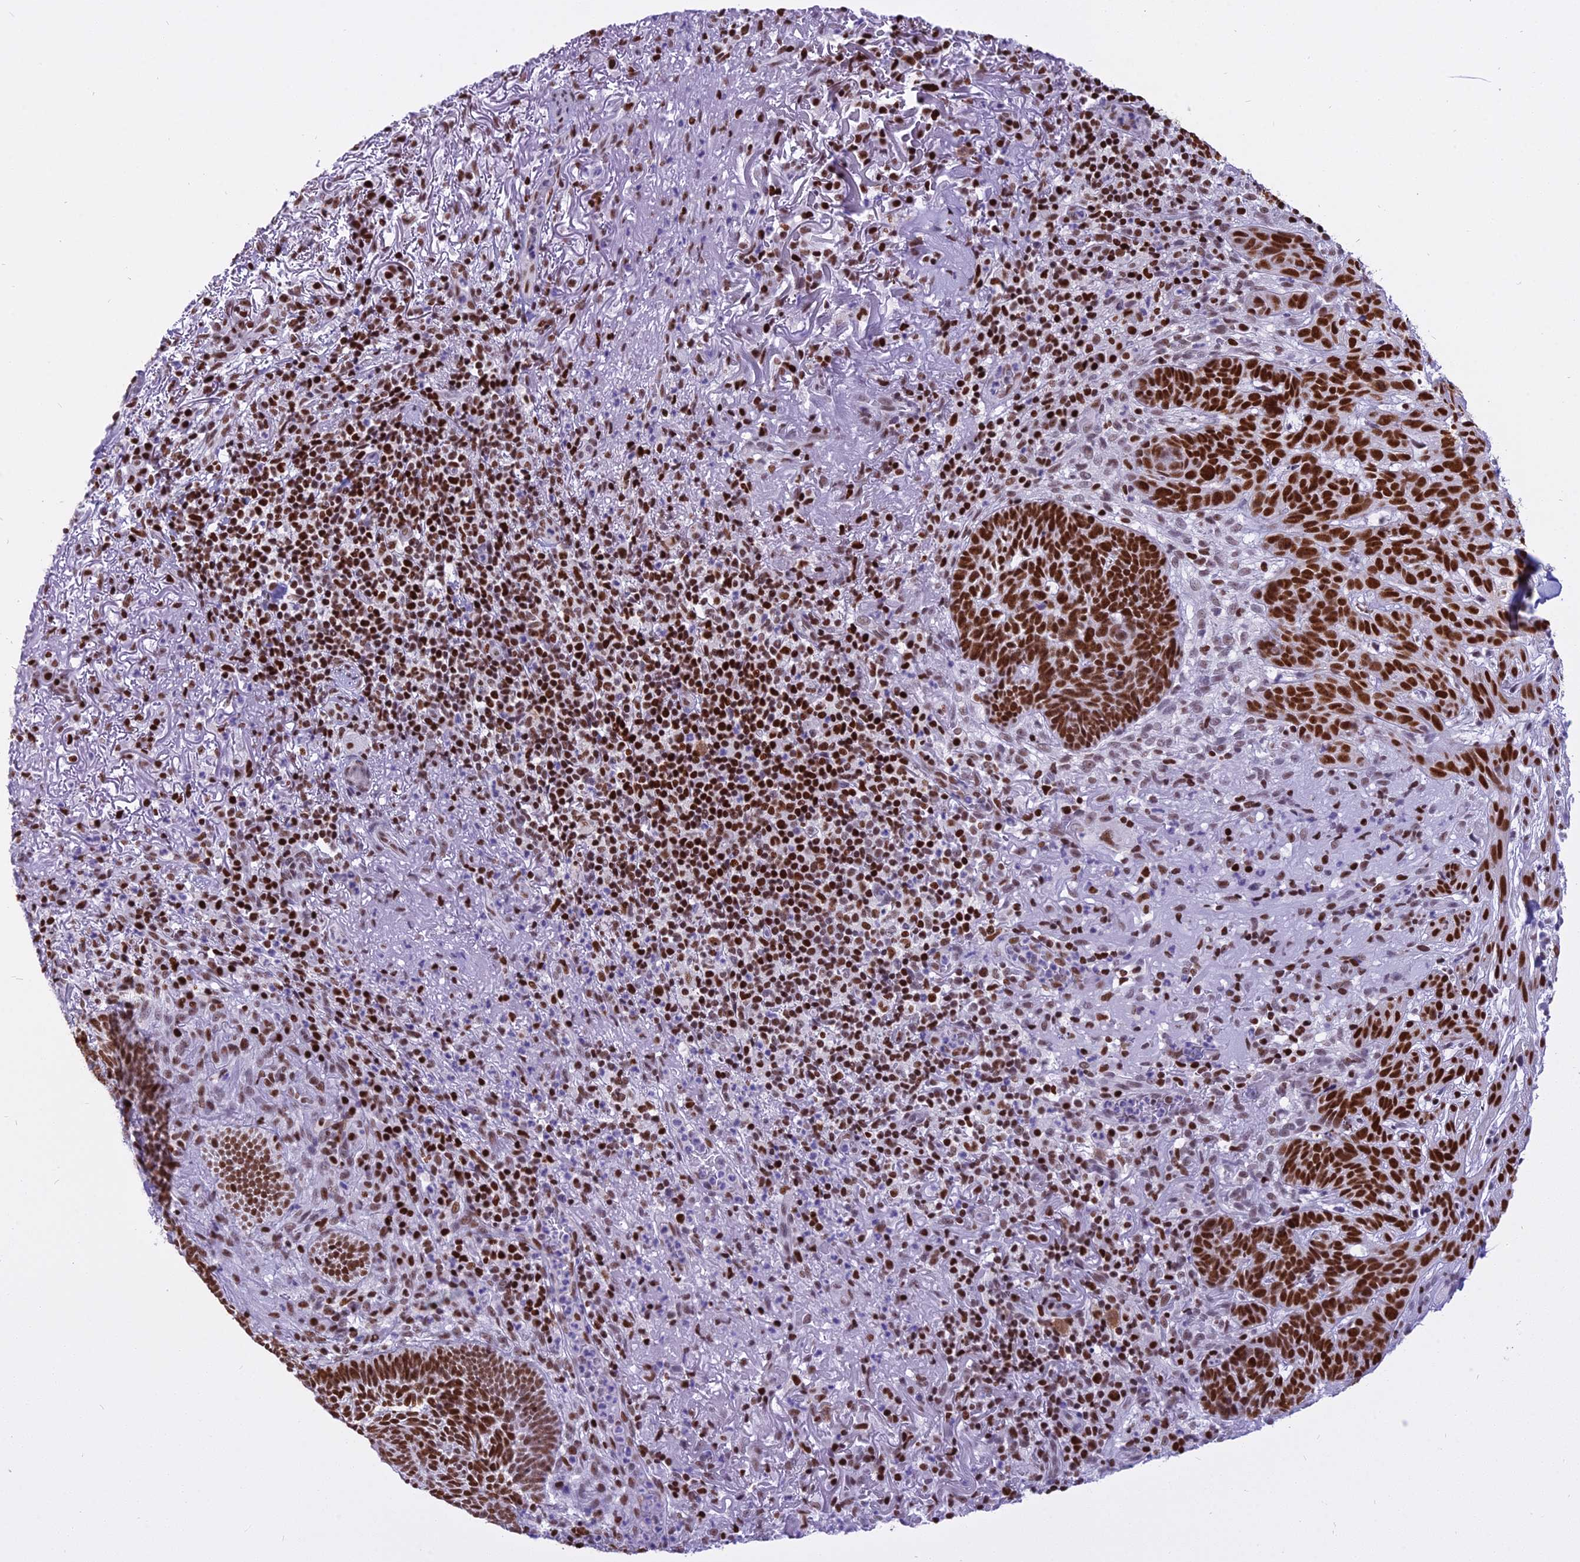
{"staining": {"intensity": "strong", "quantity": ">75%", "location": "nuclear"}, "tissue": "skin cancer", "cell_type": "Tumor cells", "image_type": "cancer", "snomed": [{"axis": "morphology", "description": "Basal cell carcinoma"}, {"axis": "topography", "description": "Skin"}], "caption": "Protein expression analysis of human skin cancer reveals strong nuclear positivity in approximately >75% of tumor cells.", "gene": "PARP1", "patient": {"sex": "female", "age": 78}}